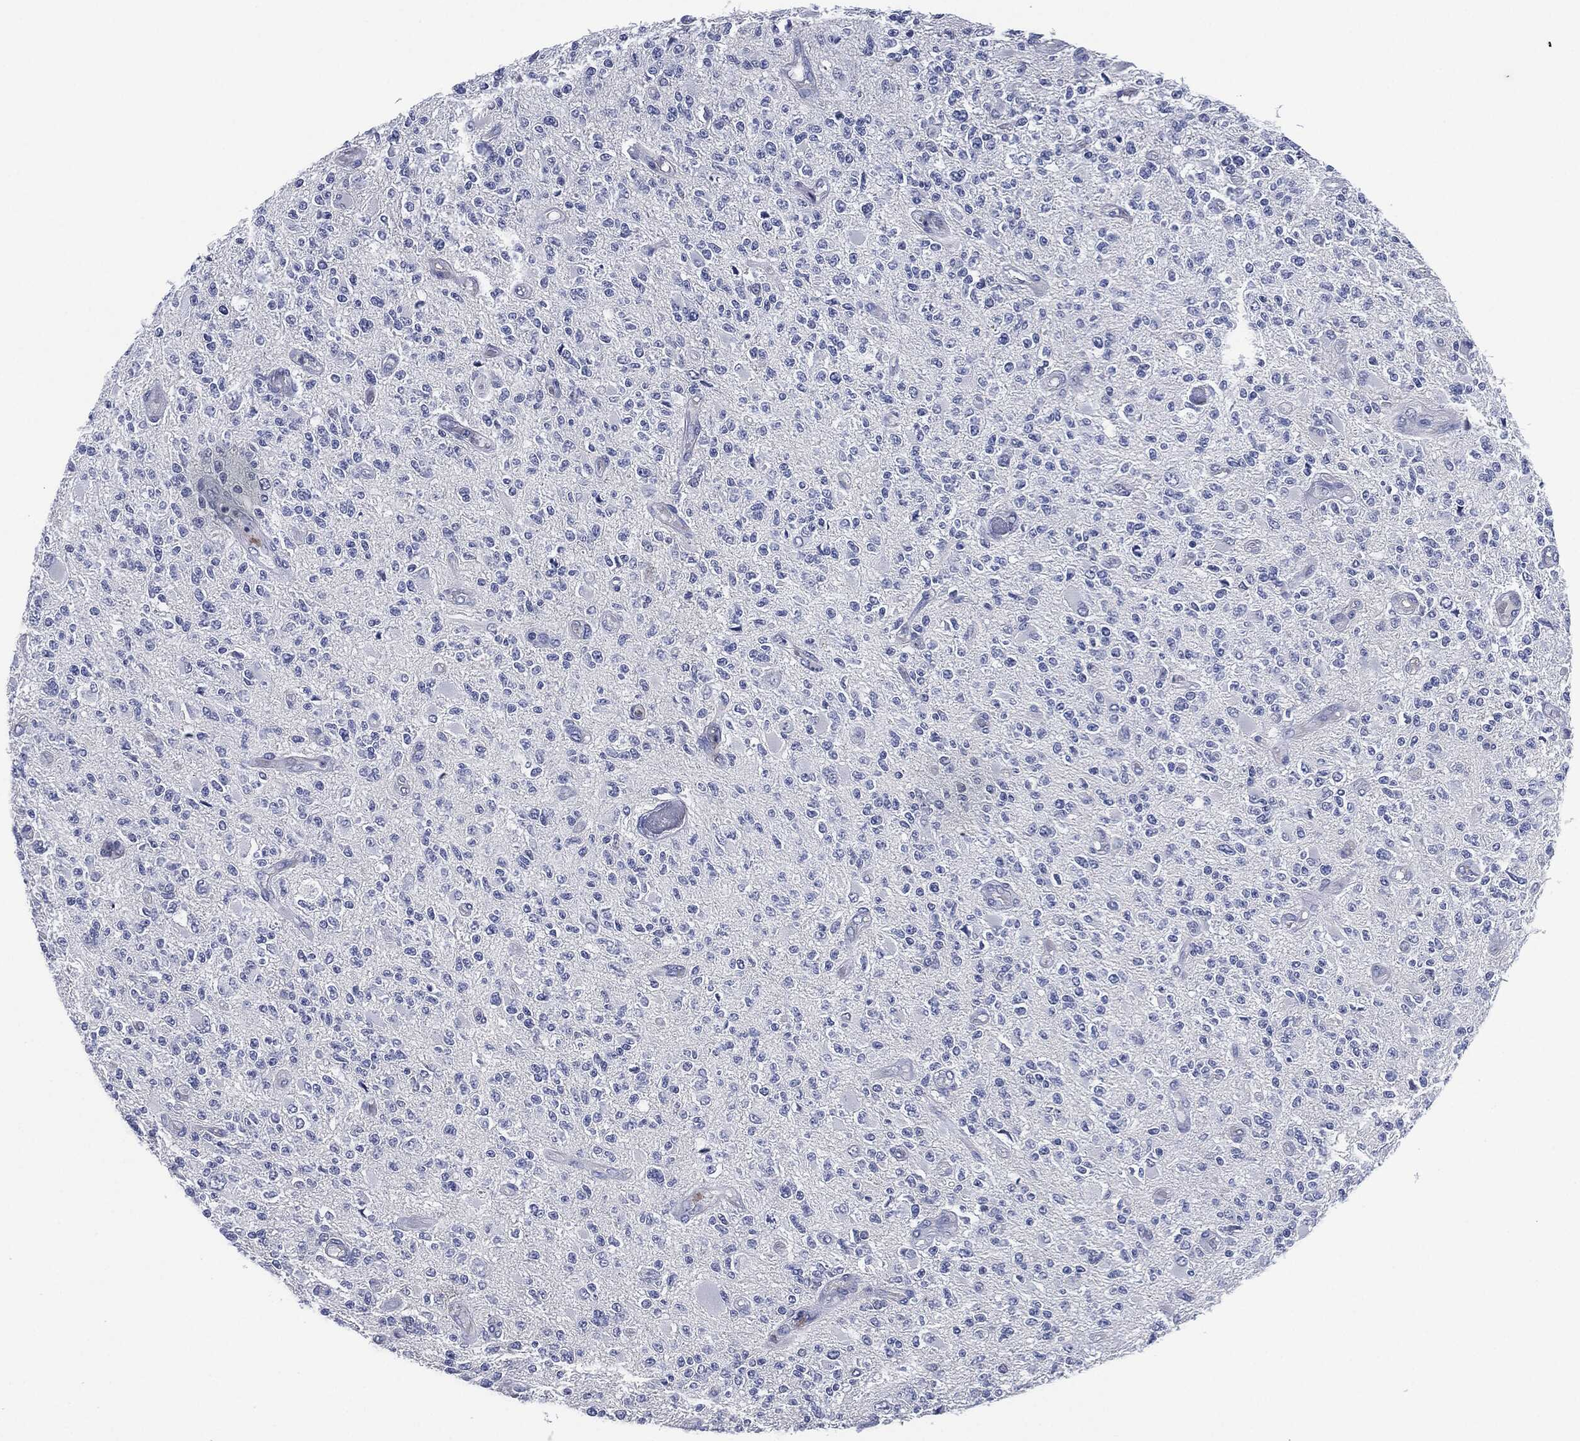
{"staining": {"intensity": "negative", "quantity": "none", "location": "none"}, "tissue": "glioma", "cell_type": "Tumor cells", "image_type": "cancer", "snomed": [{"axis": "morphology", "description": "Glioma, malignant, High grade"}, {"axis": "topography", "description": "Brain"}], "caption": "Tumor cells are negative for protein expression in human malignant glioma (high-grade).", "gene": "SHROOM2", "patient": {"sex": "female", "age": 63}}